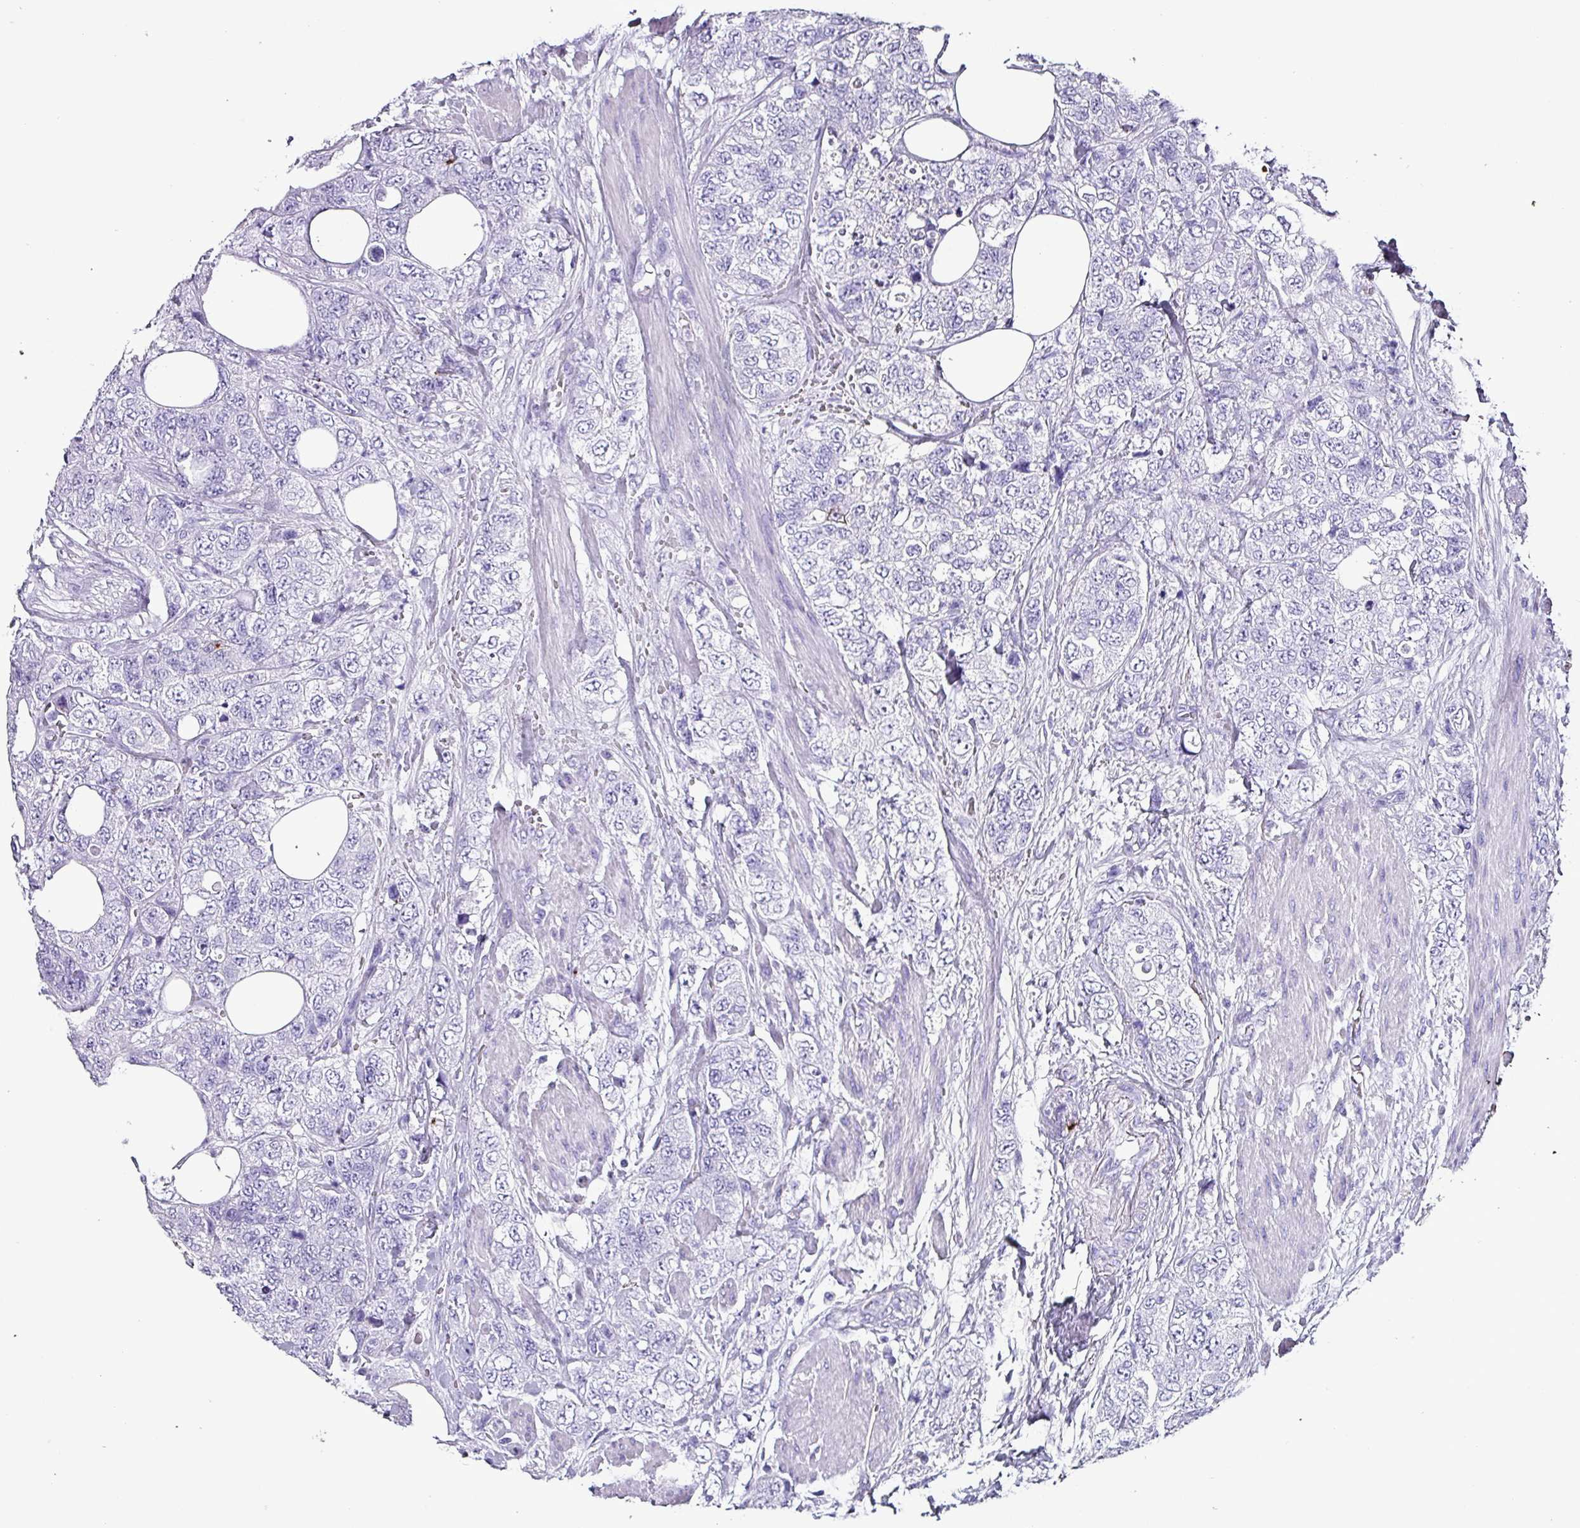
{"staining": {"intensity": "negative", "quantity": "none", "location": "none"}, "tissue": "urothelial cancer", "cell_type": "Tumor cells", "image_type": "cancer", "snomed": [{"axis": "morphology", "description": "Urothelial carcinoma, High grade"}, {"axis": "topography", "description": "Urinary bladder"}], "caption": "Immunohistochemistry micrograph of neoplastic tissue: high-grade urothelial carcinoma stained with DAB demonstrates no significant protein expression in tumor cells. (DAB immunohistochemistry (IHC) with hematoxylin counter stain).", "gene": "KRT6C", "patient": {"sex": "female", "age": 78}}